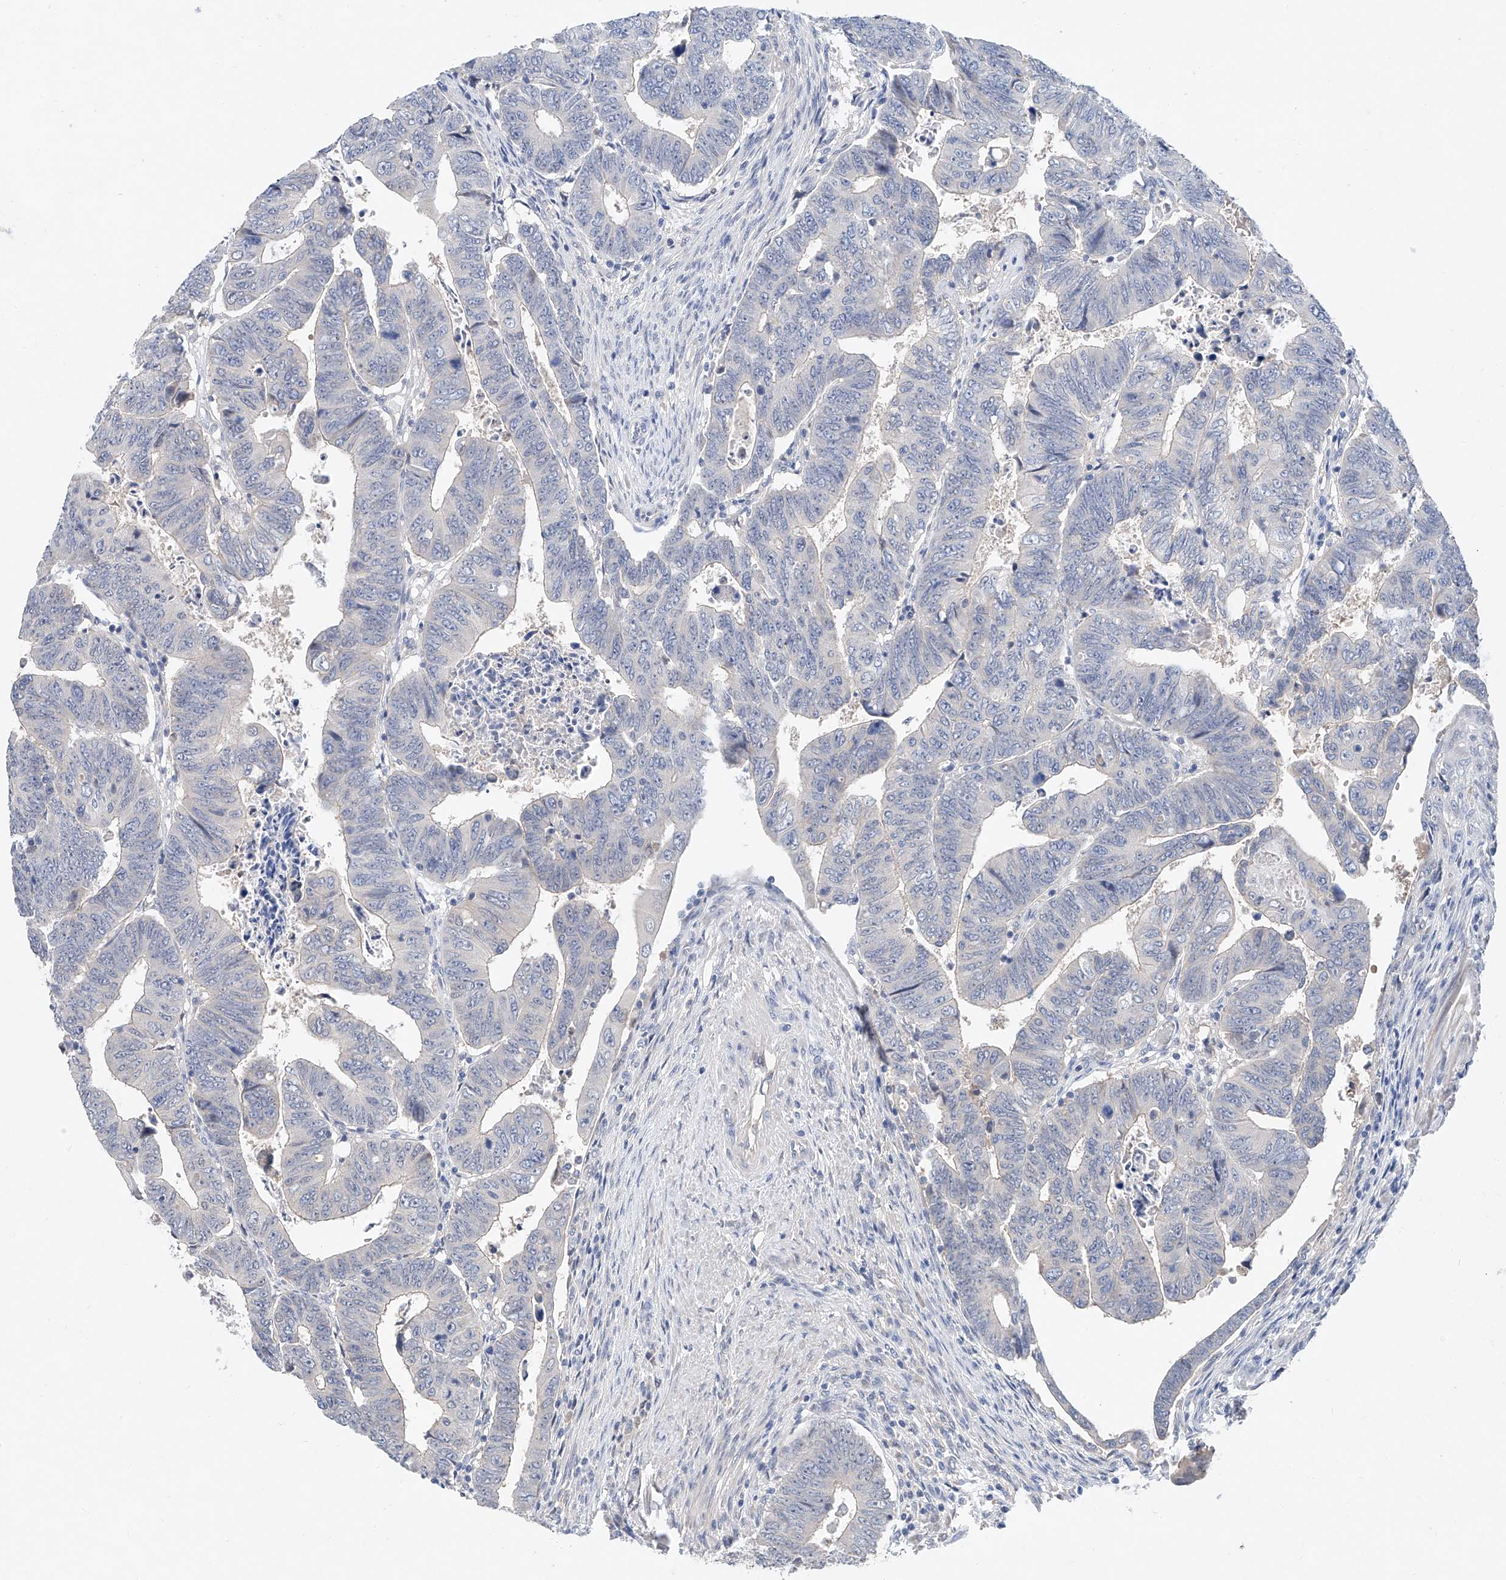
{"staining": {"intensity": "negative", "quantity": "none", "location": "none"}, "tissue": "colorectal cancer", "cell_type": "Tumor cells", "image_type": "cancer", "snomed": [{"axis": "morphology", "description": "Normal tissue, NOS"}, {"axis": "morphology", "description": "Adenocarcinoma, NOS"}, {"axis": "topography", "description": "Rectum"}], "caption": "The histopathology image reveals no staining of tumor cells in colorectal cancer.", "gene": "FUCA2", "patient": {"sex": "female", "age": 65}}